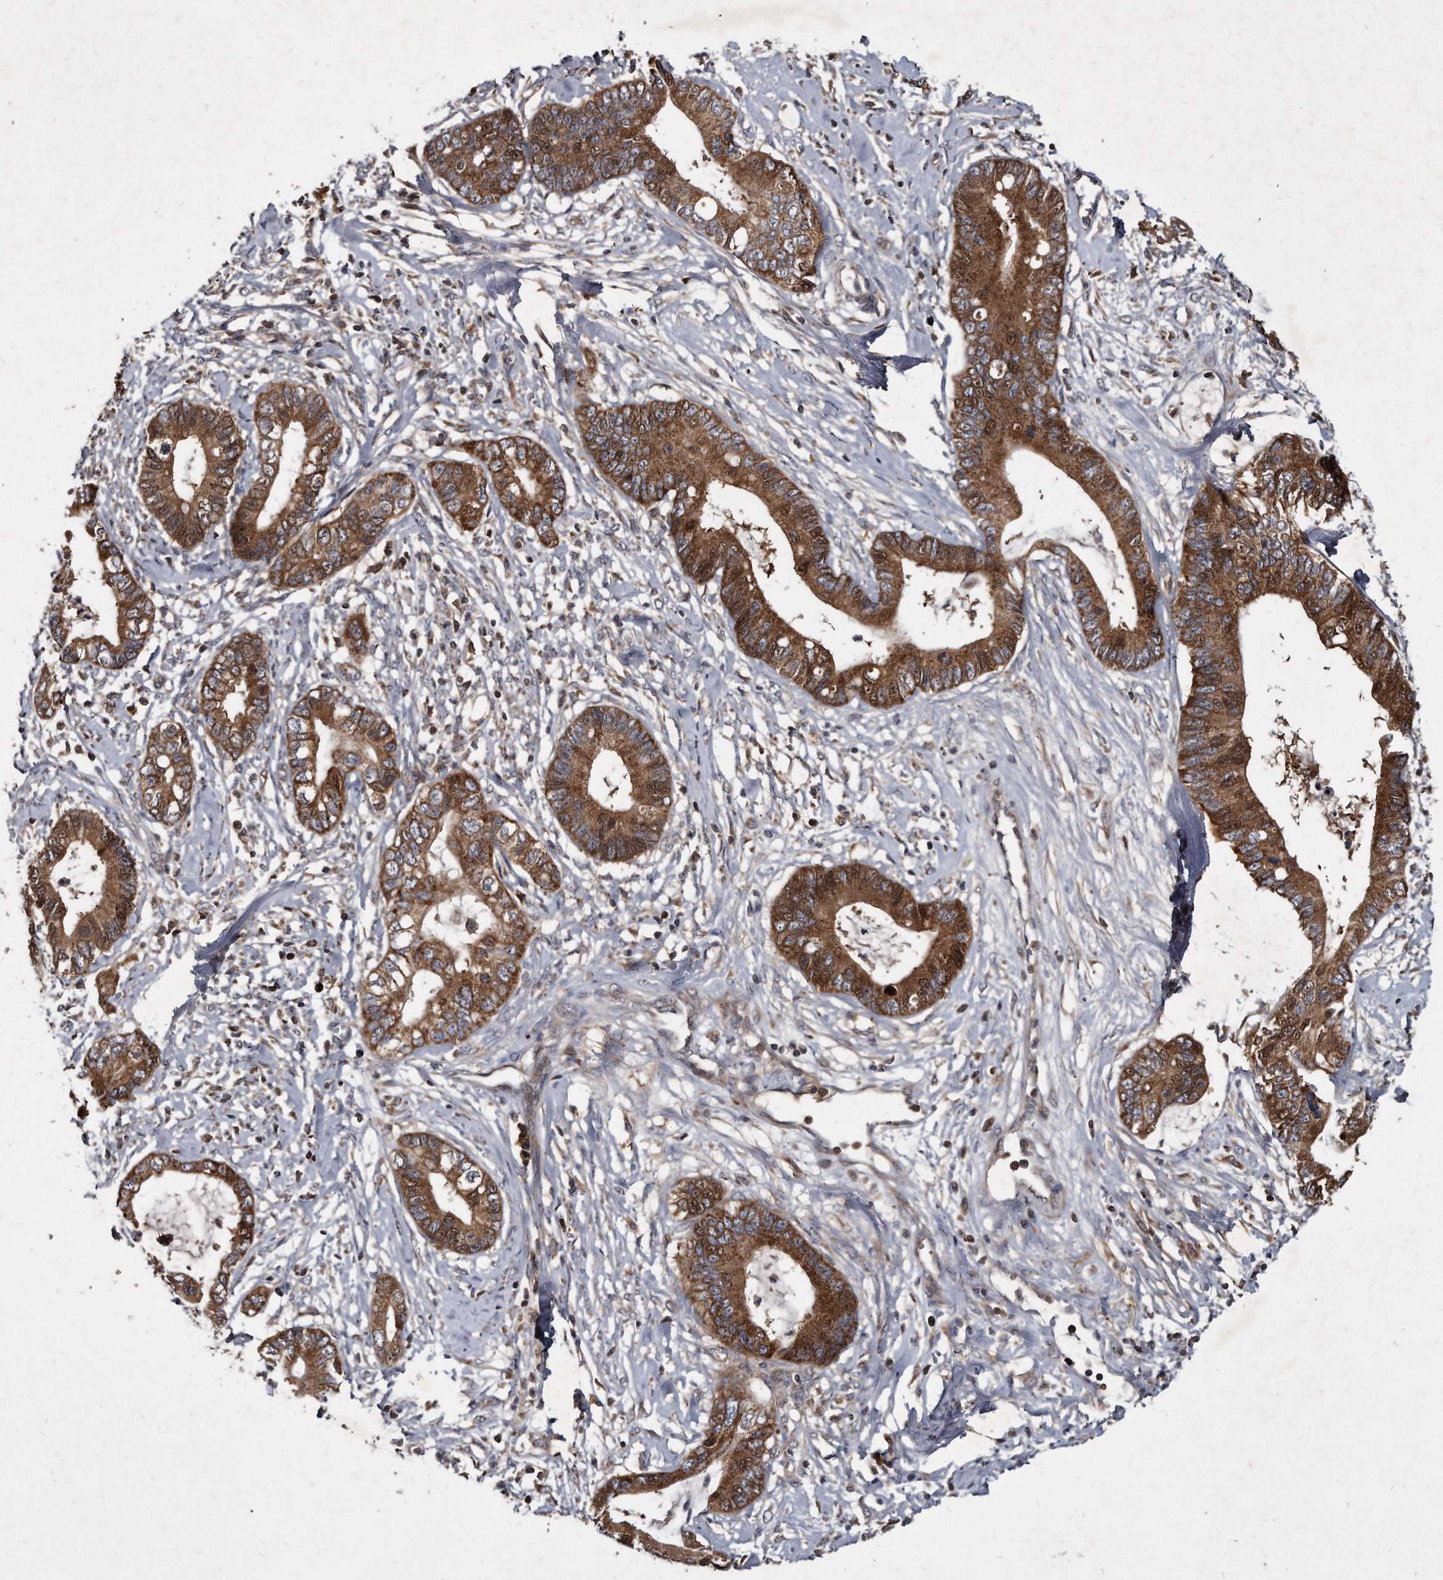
{"staining": {"intensity": "strong", "quantity": ">75%", "location": "cytoplasmic/membranous"}, "tissue": "cervical cancer", "cell_type": "Tumor cells", "image_type": "cancer", "snomed": [{"axis": "morphology", "description": "Adenocarcinoma, NOS"}, {"axis": "topography", "description": "Cervix"}], "caption": "An image showing strong cytoplasmic/membranous positivity in about >75% of tumor cells in cervical cancer (adenocarcinoma), as visualized by brown immunohistochemical staining.", "gene": "FAM136A", "patient": {"sex": "female", "age": 44}}